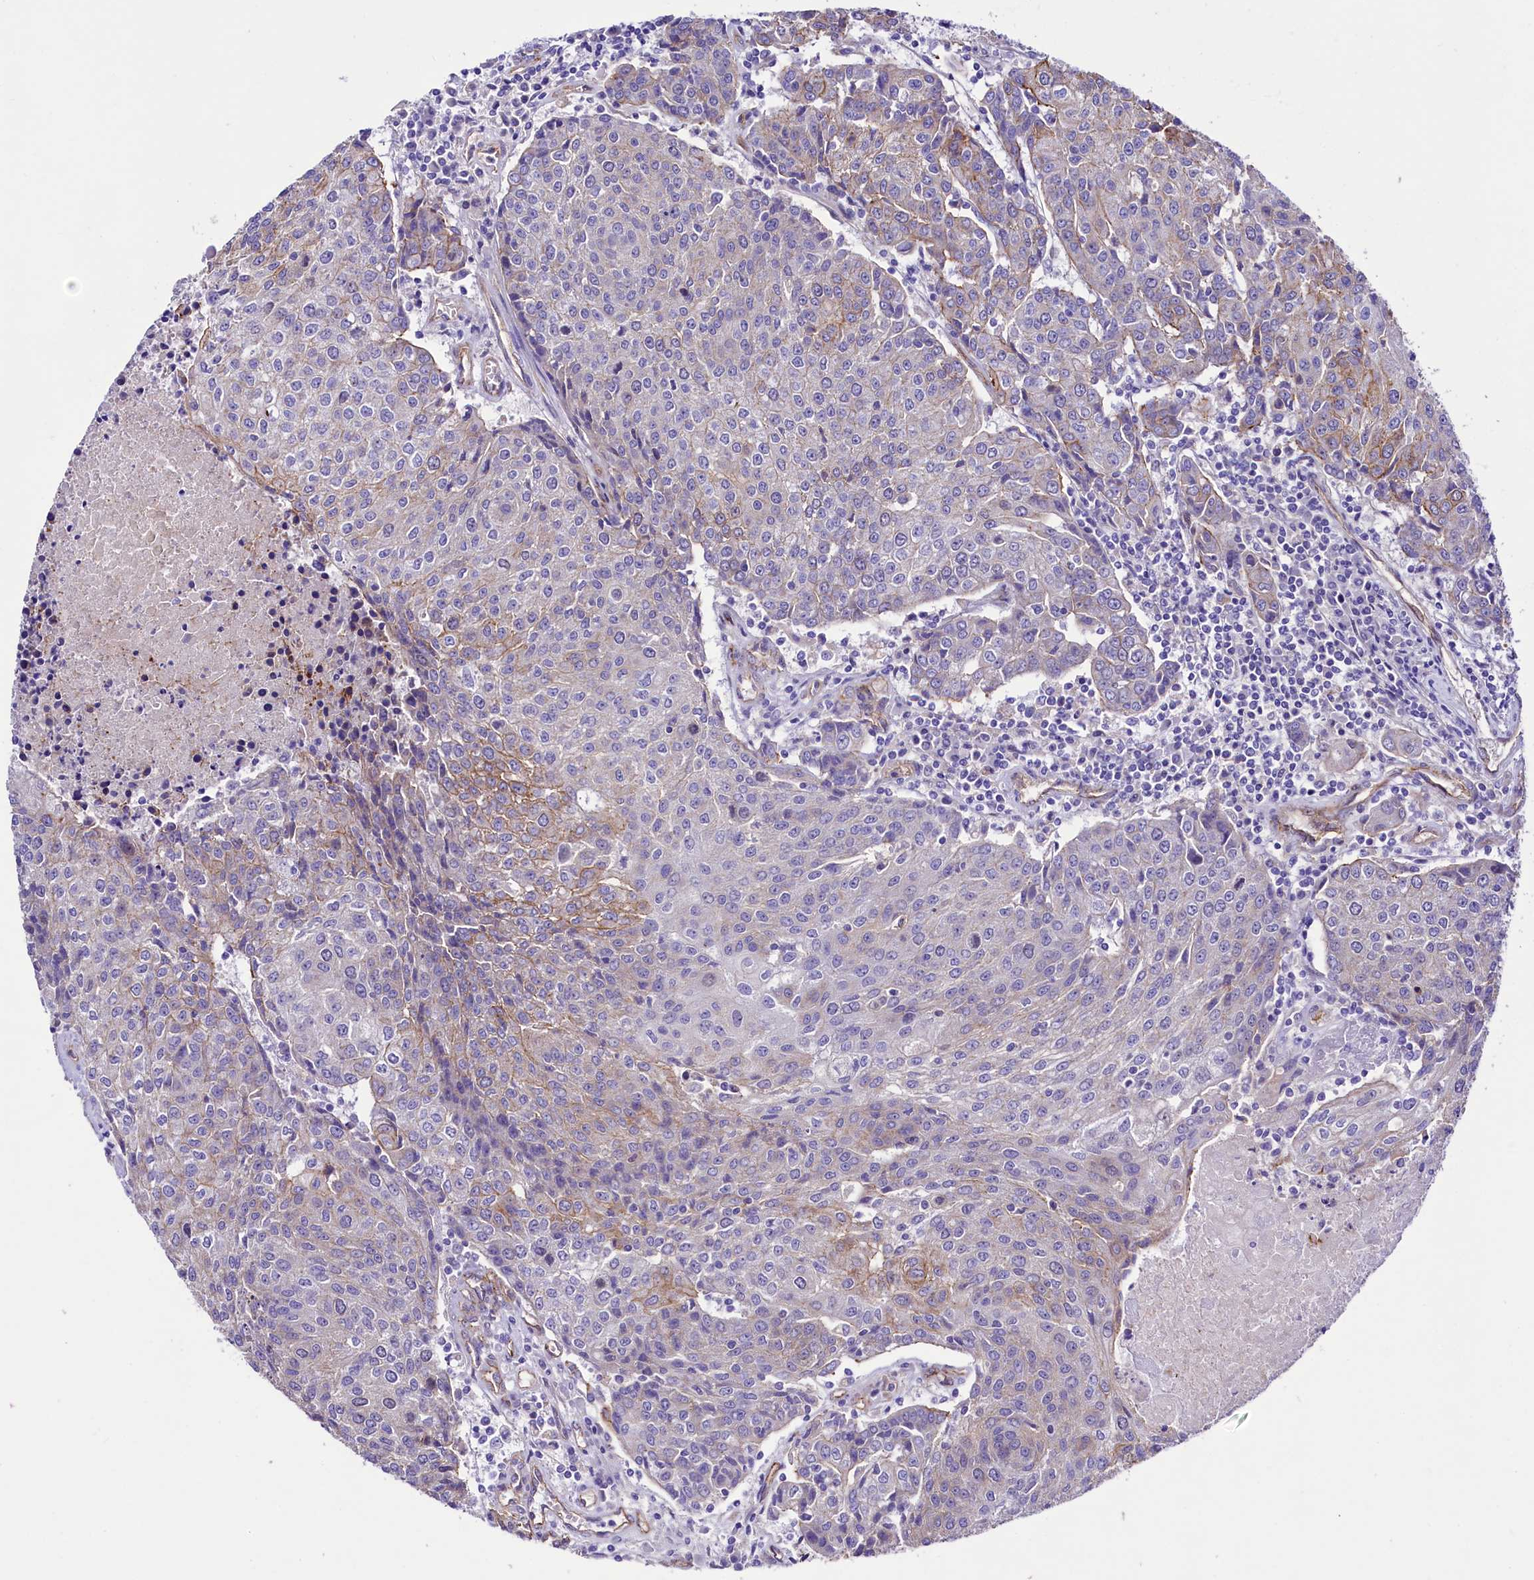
{"staining": {"intensity": "moderate", "quantity": "<25%", "location": "cytoplasmic/membranous"}, "tissue": "urothelial cancer", "cell_type": "Tumor cells", "image_type": "cancer", "snomed": [{"axis": "morphology", "description": "Urothelial carcinoma, High grade"}, {"axis": "topography", "description": "Urinary bladder"}], "caption": "DAB (3,3'-diaminobenzidine) immunohistochemical staining of human urothelial cancer demonstrates moderate cytoplasmic/membranous protein expression in about <25% of tumor cells.", "gene": "SLF1", "patient": {"sex": "female", "age": 85}}